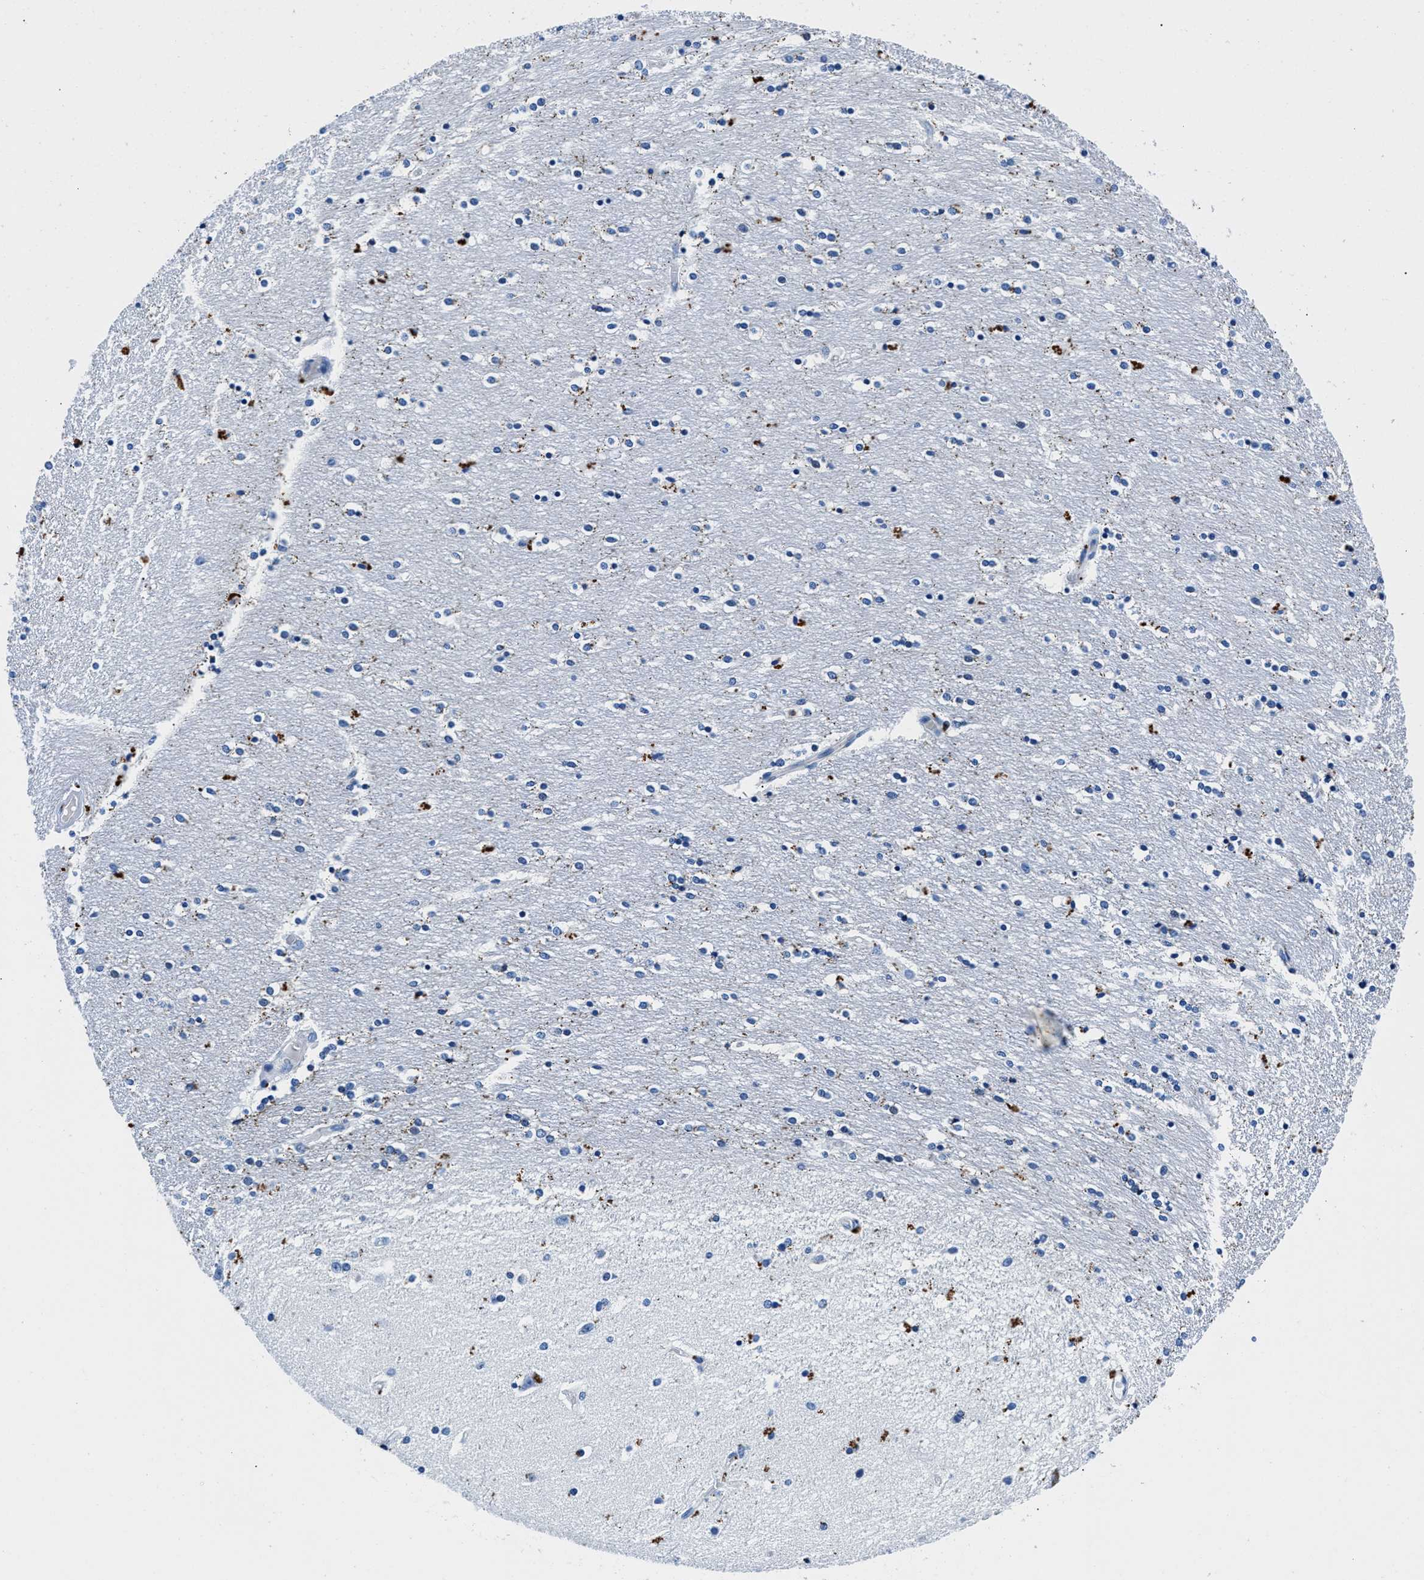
{"staining": {"intensity": "moderate", "quantity": "<25%", "location": "cytoplasmic/membranous"}, "tissue": "caudate", "cell_type": "Glial cells", "image_type": "normal", "snomed": [{"axis": "morphology", "description": "Normal tissue, NOS"}, {"axis": "topography", "description": "Lateral ventricle wall"}], "caption": "High-magnification brightfield microscopy of unremarkable caudate stained with DAB (3,3'-diaminobenzidine) (brown) and counterstained with hematoxylin (blue). glial cells exhibit moderate cytoplasmic/membranous positivity is appreciated in approximately<25% of cells. (DAB (3,3'-diaminobenzidine) = brown stain, brightfield microscopy at high magnification).", "gene": "OR14K1", "patient": {"sex": "female", "age": 54}}